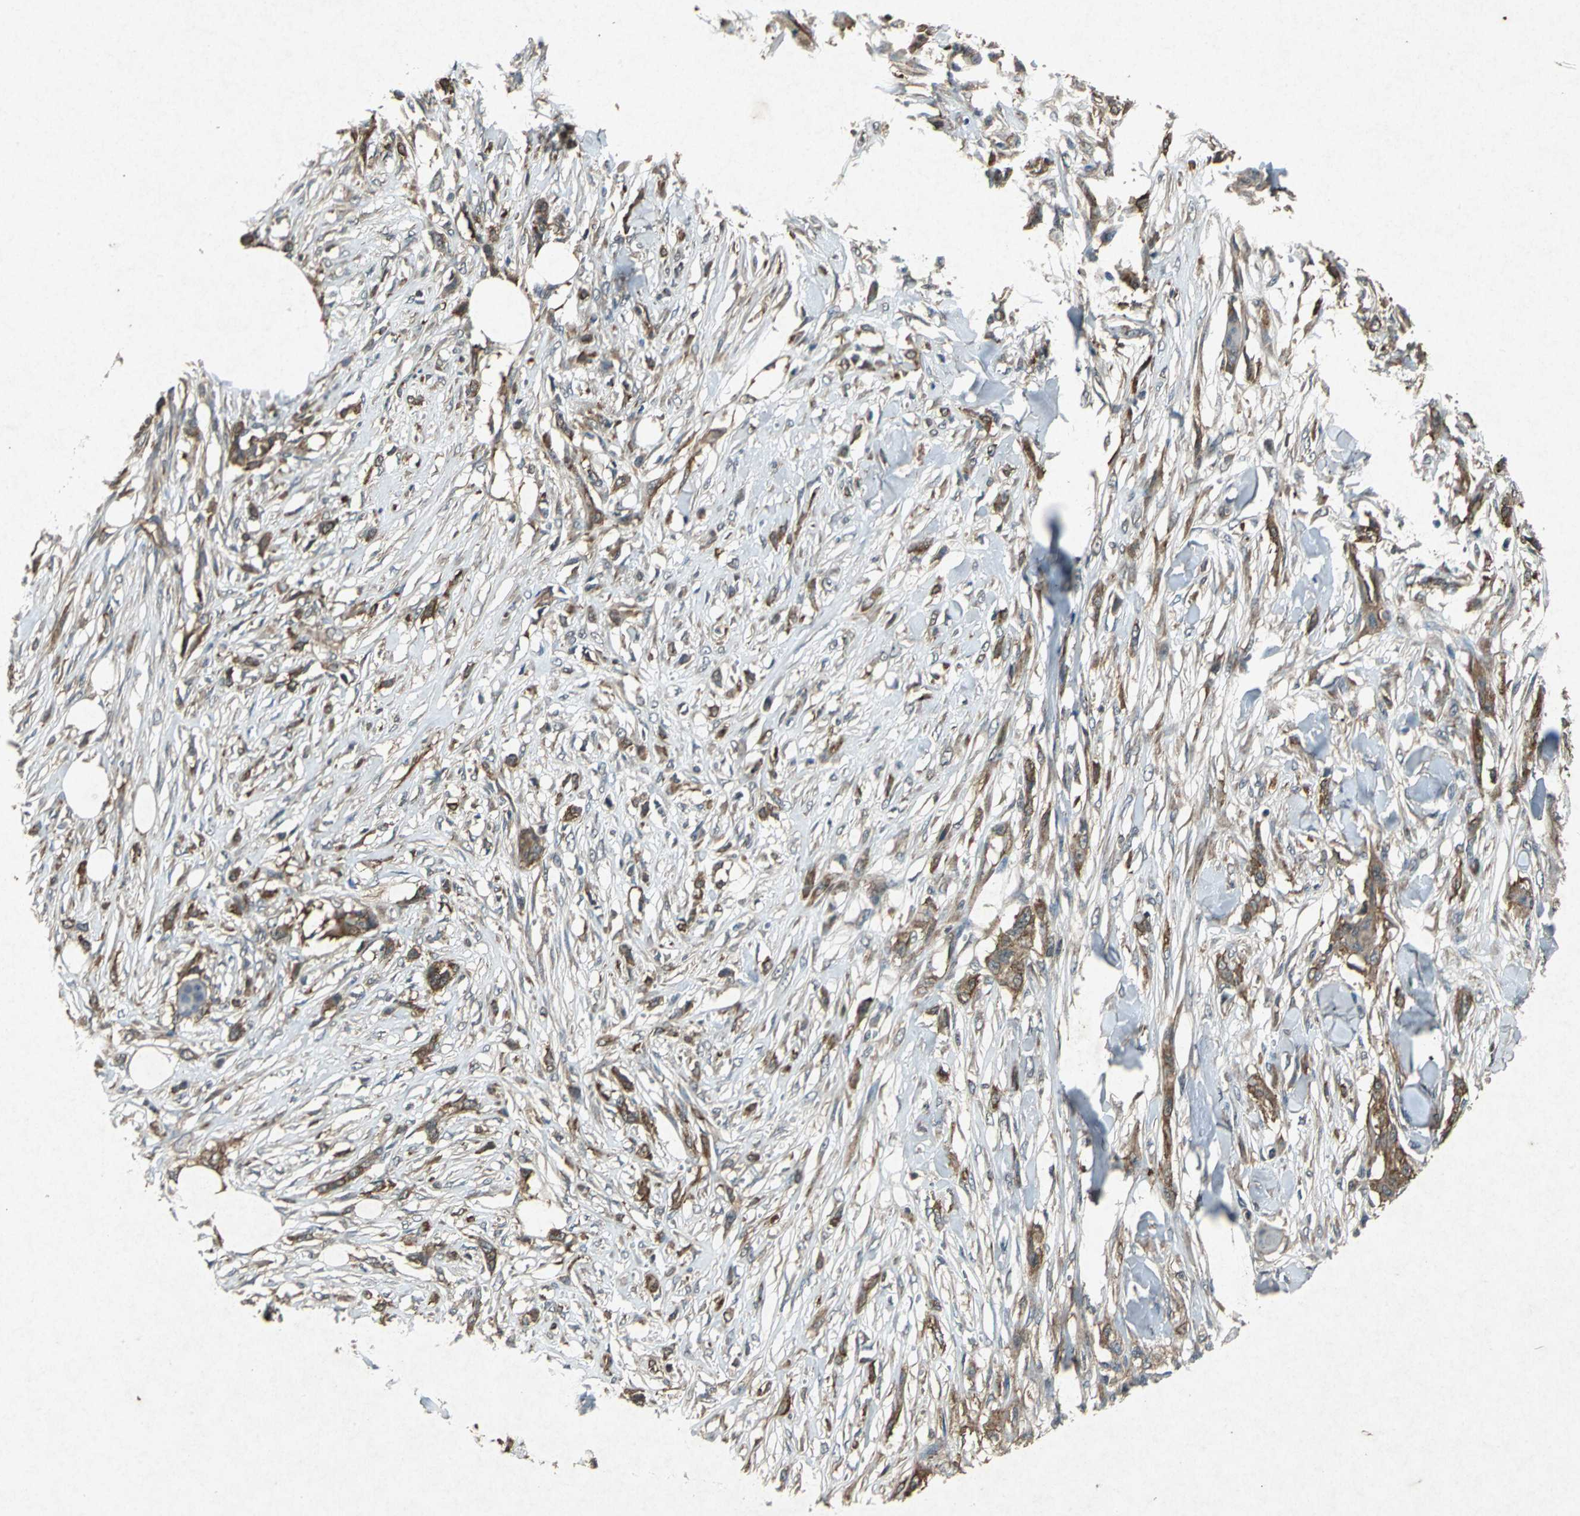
{"staining": {"intensity": "moderate", "quantity": ">75%", "location": "cytoplasmic/membranous"}, "tissue": "skin cancer", "cell_type": "Tumor cells", "image_type": "cancer", "snomed": [{"axis": "morphology", "description": "Normal tissue, NOS"}, {"axis": "morphology", "description": "Squamous cell carcinoma, NOS"}, {"axis": "topography", "description": "Skin"}], "caption": "Immunohistochemistry staining of skin squamous cell carcinoma, which demonstrates medium levels of moderate cytoplasmic/membranous positivity in approximately >75% of tumor cells indicating moderate cytoplasmic/membranous protein staining. The staining was performed using DAB (3,3'-diaminobenzidine) (brown) for protein detection and nuclei were counterstained in hematoxylin (blue).", "gene": "HSP90AB1", "patient": {"sex": "female", "age": 59}}